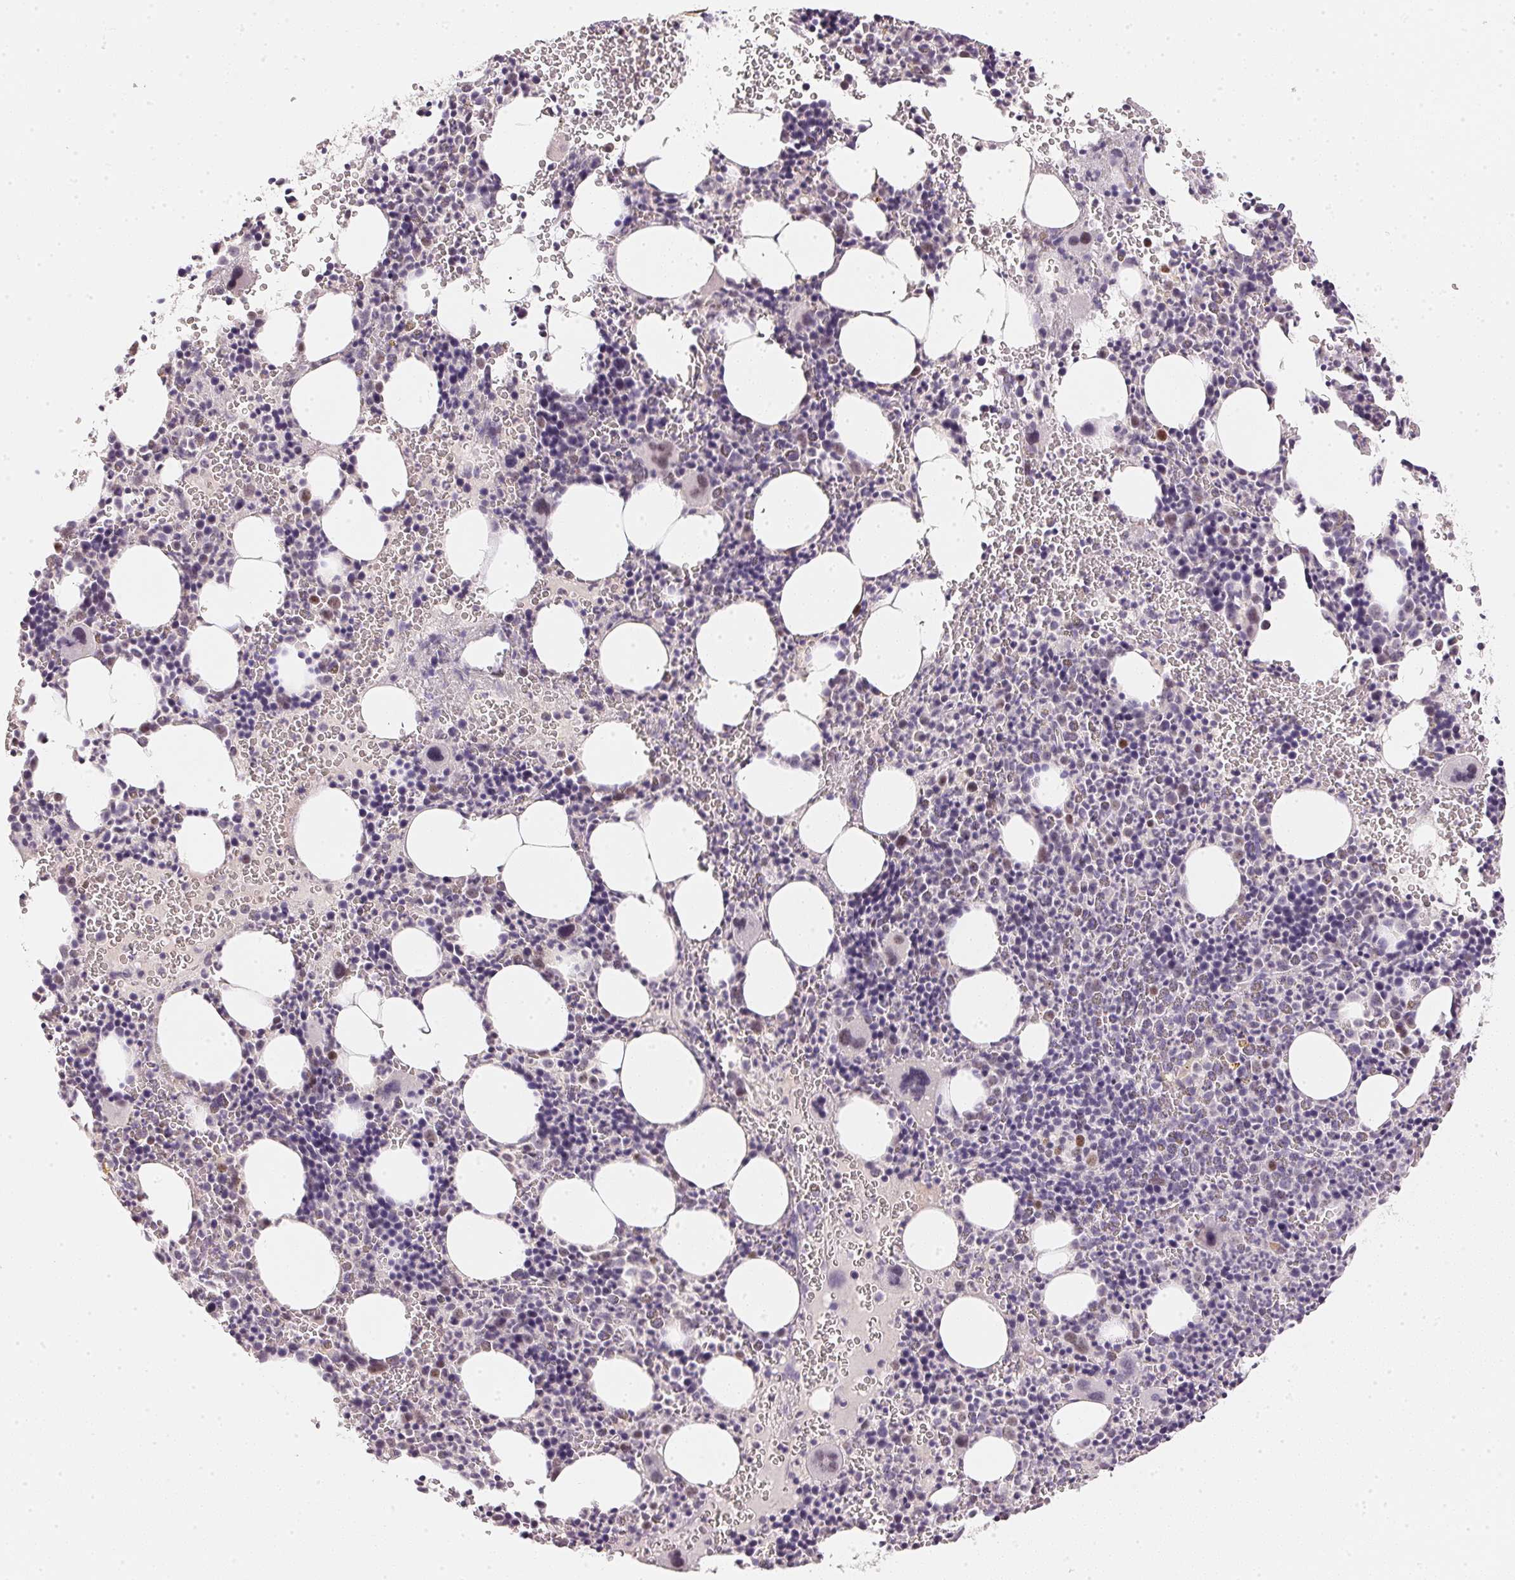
{"staining": {"intensity": "negative", "quantity": "none", "location": "none"}, "tissue": "bone marrow", "cell_type": "Hematopoietic cells", "image_type": "normal", "snomed": [{"axis": "morphology", "description": "Normal tissue, NOS"}, {"axis": "topography", "description": "Bone marrow"}], "caption": "IHC of normal human bone marrow displays no expression in hematopoietic cells. (DAB (3,3'-diaminobenzidine) immunohistochemistry with hematoxylin counter stain).", "gene": "POLR3G", "patient": {"sex": "male", "age": 63}}